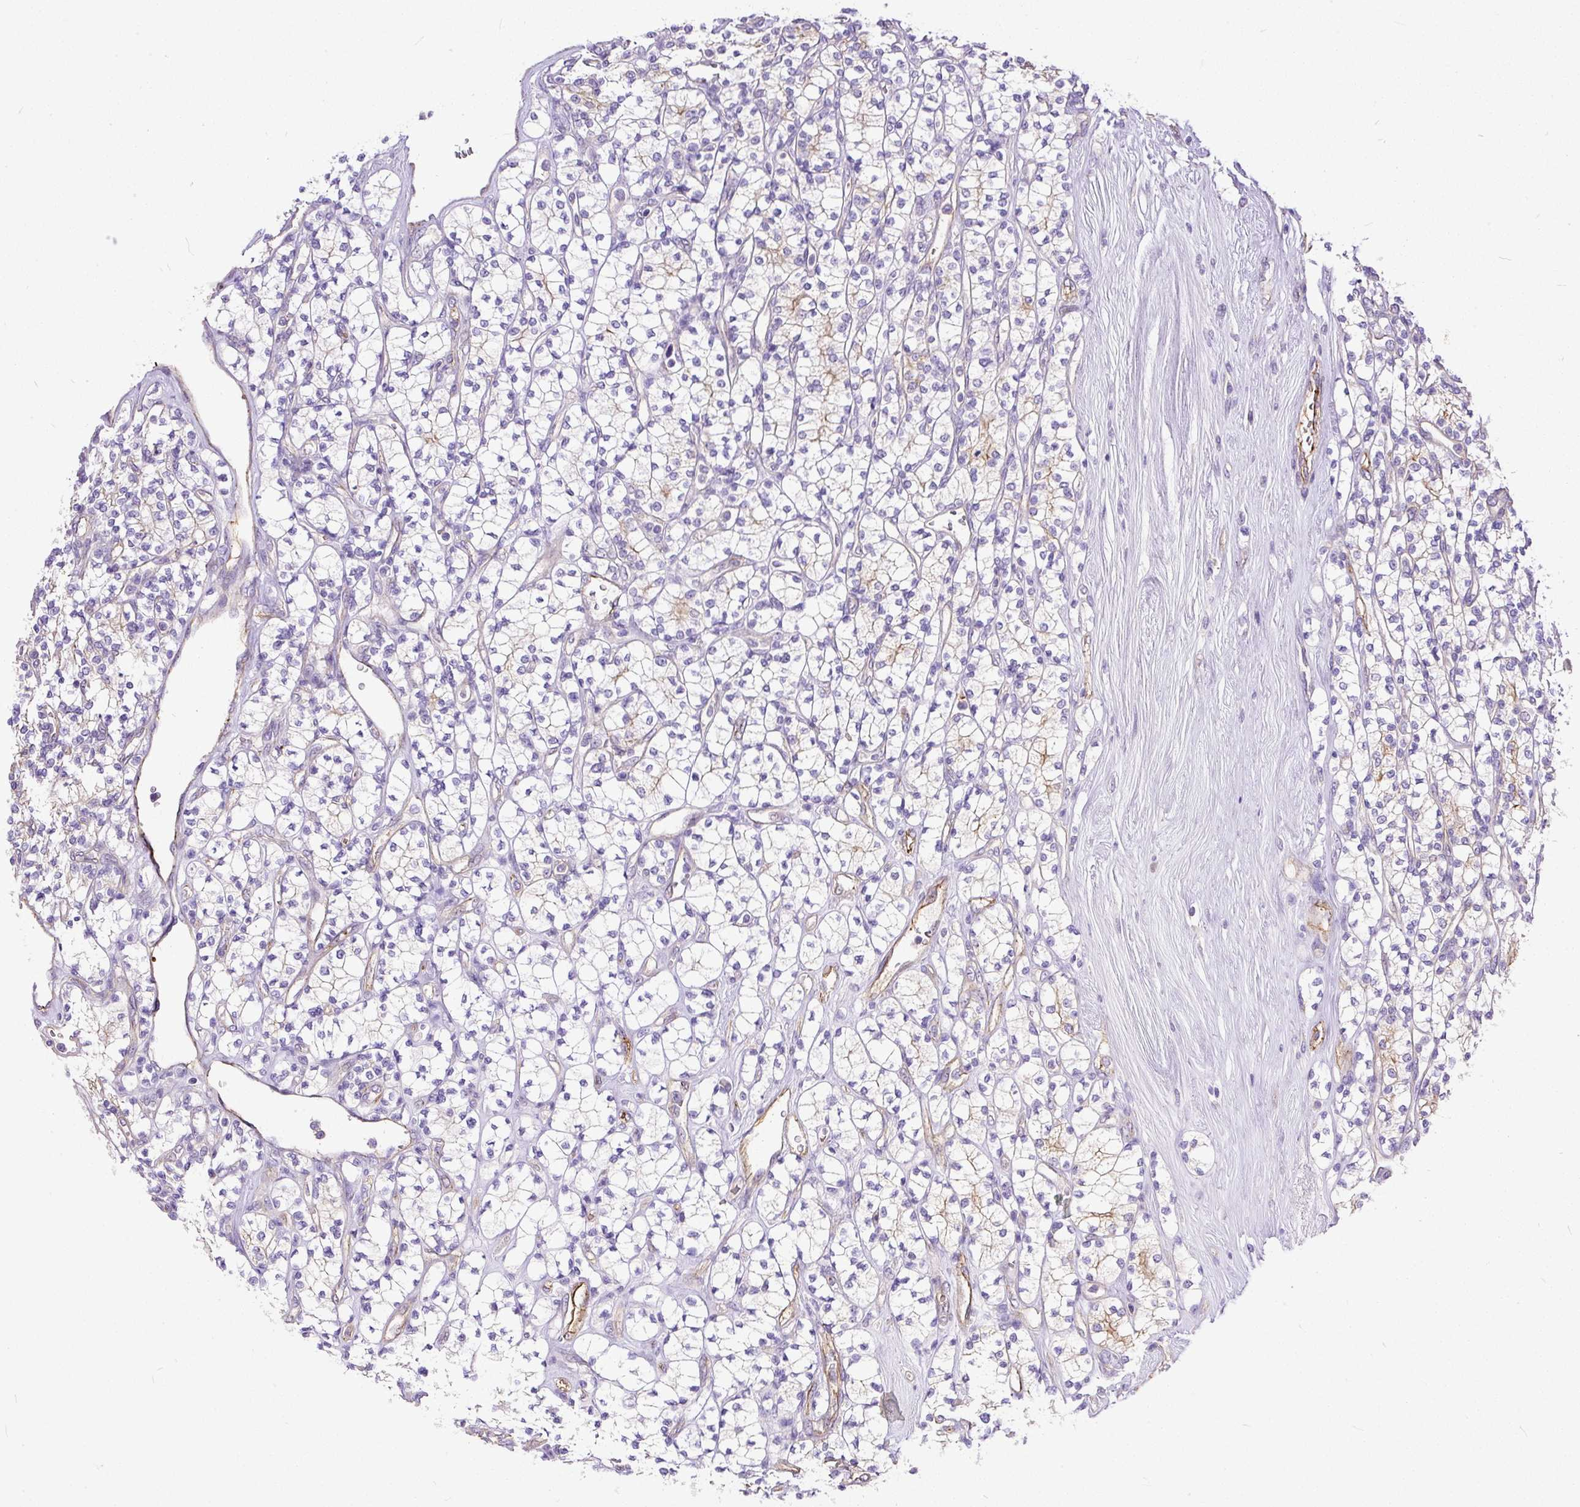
{"staining": {"intensity": "negative", "quantity": "none", "location": "none"}, "tissue": "renal cancer", "cell_type": "Tumor cells", "image_type": "cancer", "snomed": [{"axis": "morphology", "description": "Adenocarcinoma, NOS"}, {"axis": "topography", "description": "Kidney"}], "caption": "Protein analysis of adenocarcinoma (renal) reveals no significant positivity in tumor cells. The staining was performed using DAB to visualize the protein expression in brown, while the nuclei were stained in blue with hematoxylin (Magnification: 20x).", "gene": "MAGEB16", "patient": {"sex": "male", "age": 77}}